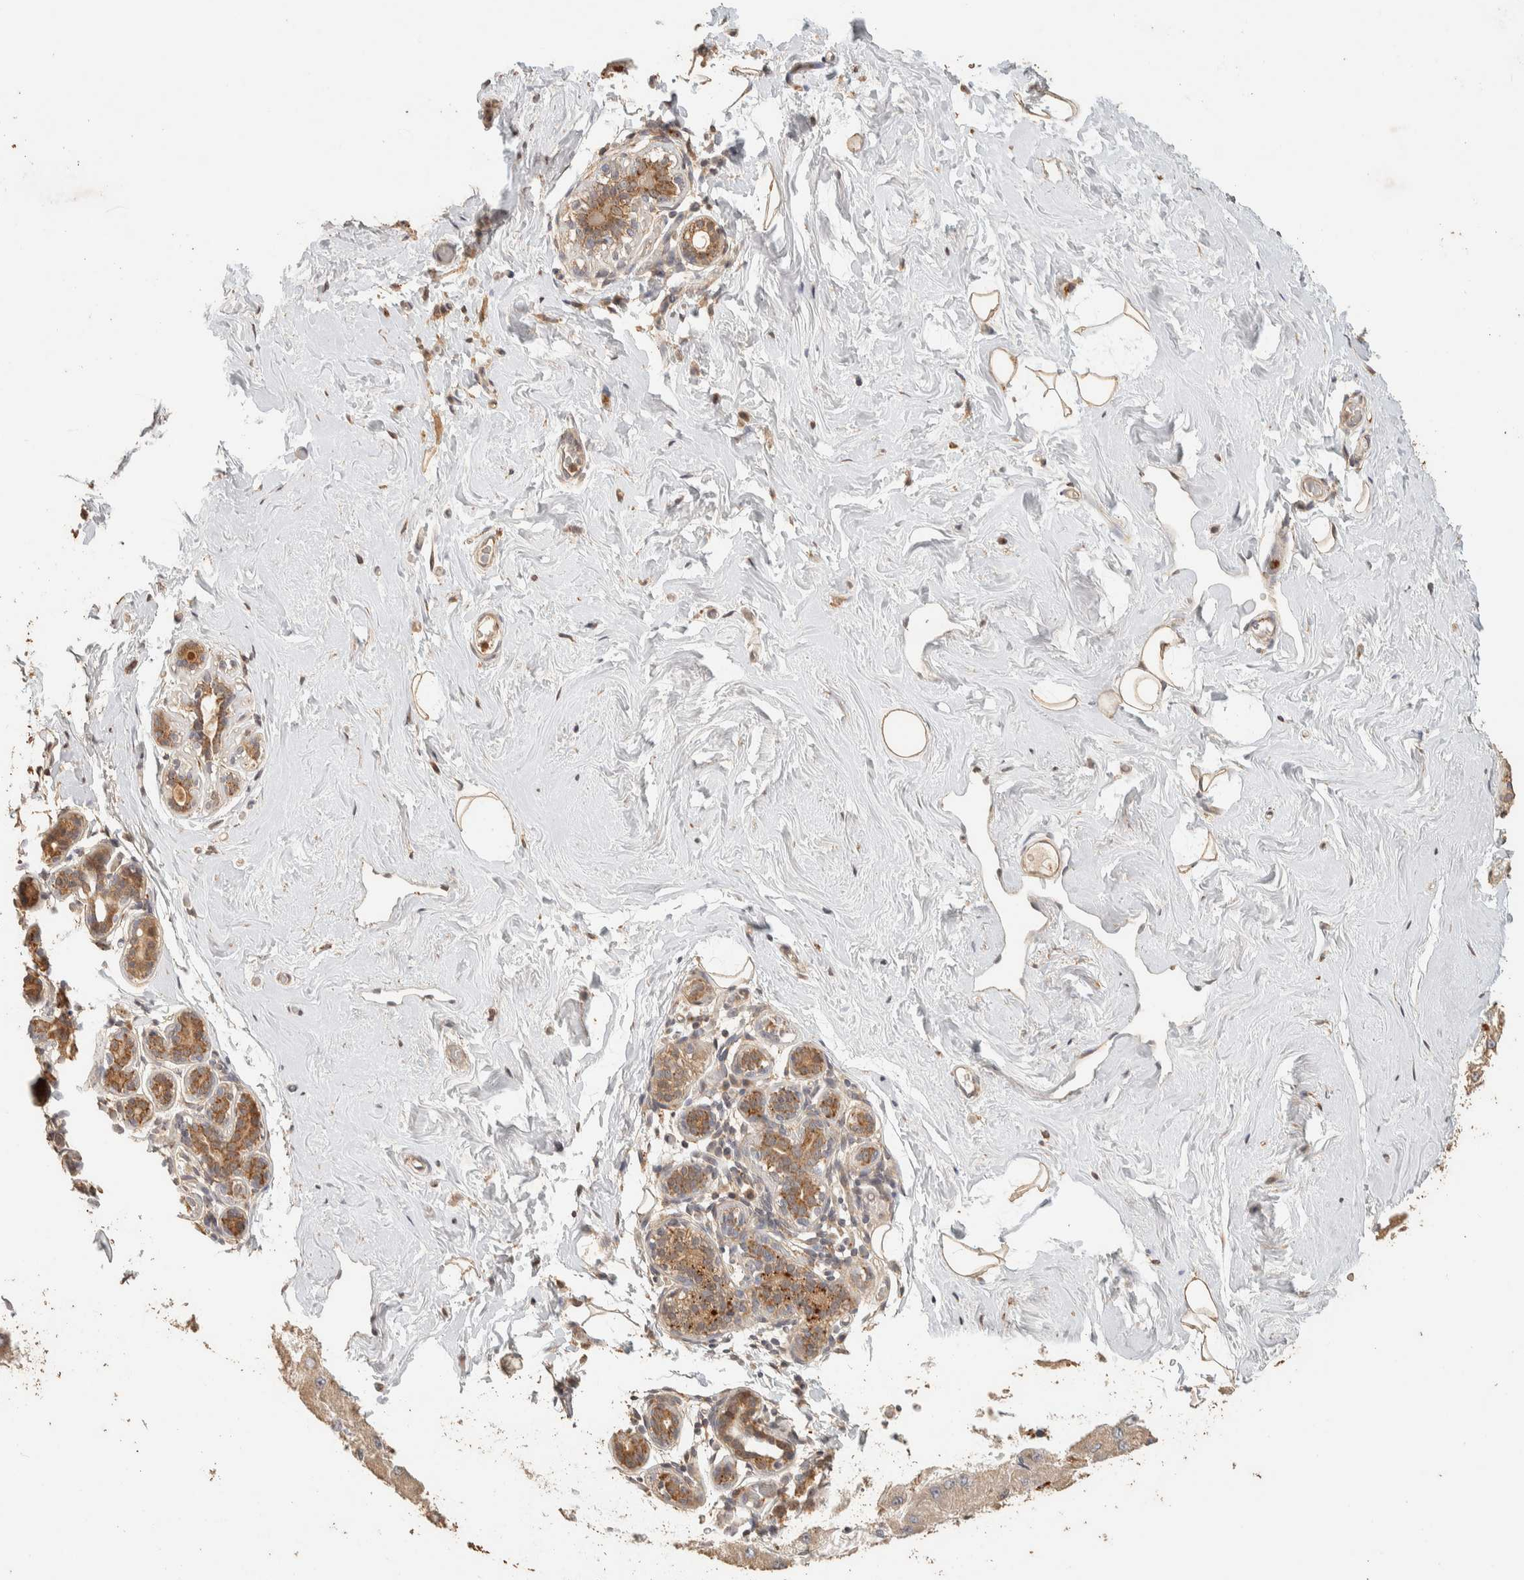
{"staining": {"intensity": "weak", "quantity": "25%-75%", "location": "cytoplasmic/membranous"}, "tissue": "breast", "cell_type": "Adipocytes", "image_type": "normal", "snomed": [{"axis": "morphology", "description": "Normal tissue, NOS"}, {"axis": "topography", "description": "Breast"}], "caption": "Immunohistochemical staining of benign human breast exhibits weak cytoplasmic/membranous protein staining in about 25%-75% of adipocytes.", "gene": "ITPA", "patient": {"sex": "female", "age": 75}}